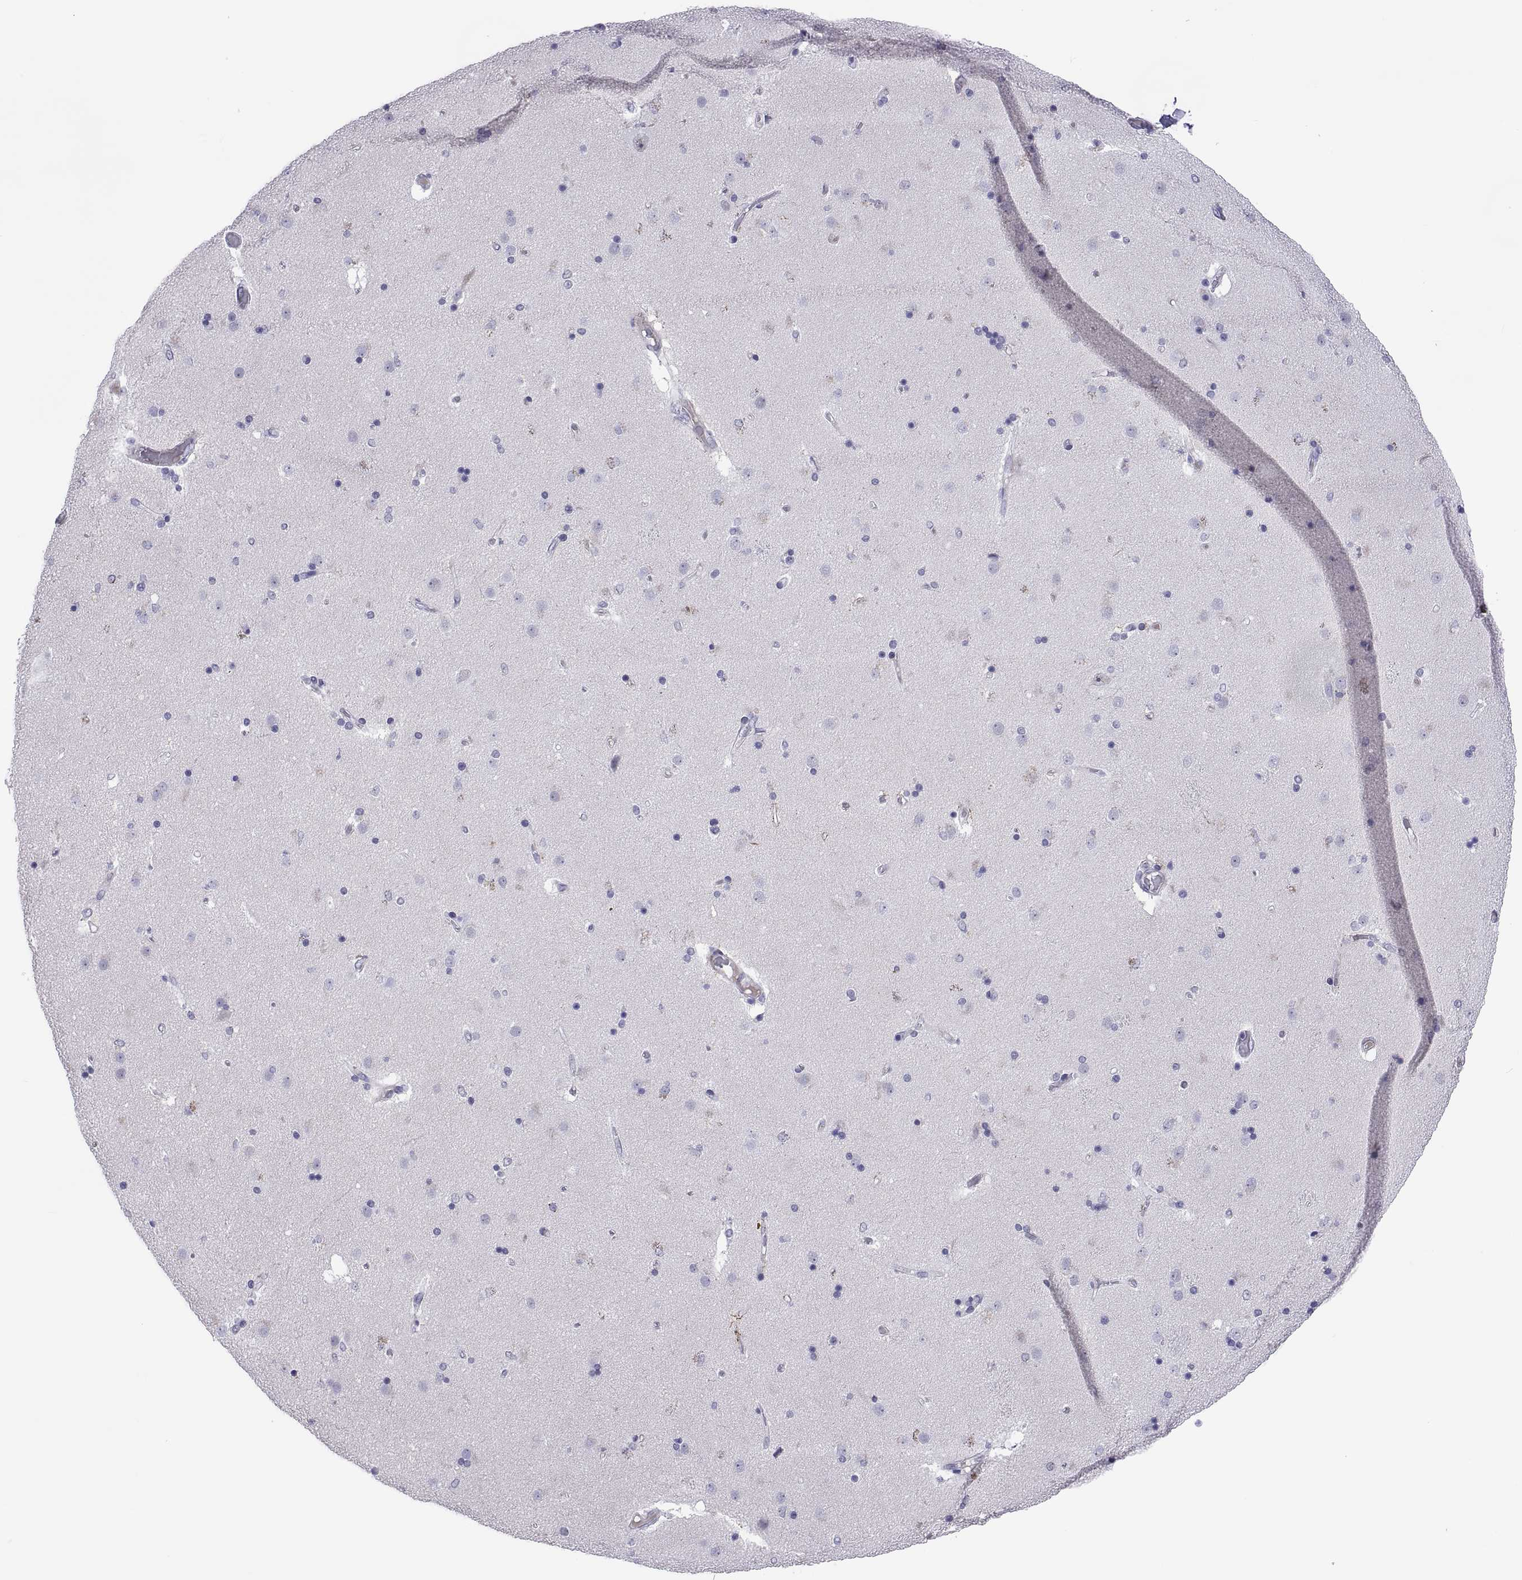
{"staining": {"intensity": "negative", "quantity": "none", "location": "none"}, "tissue": "caudate", "cell_type": "Glial cells", "image_type": "normal", "snomed": [{"axis": "morphology", "description": "Normal tissue, NOS"}, {"axis": "topography", "description": "Lateral ventricle wall"}], "caption": "Immunohistochemistry image of benign caudate: caudate stained with DAB reveals no significant protein positivity in glial cells. The staining was performed using DAB (3,3'-diaminobenzidine) to visualize the protein expression in brown, while the nuclei were stained in blue with hematoxylin (Magnification: 20x).", "gene": "CHCT1", "patient": {"sex": "female", "age": 71}}